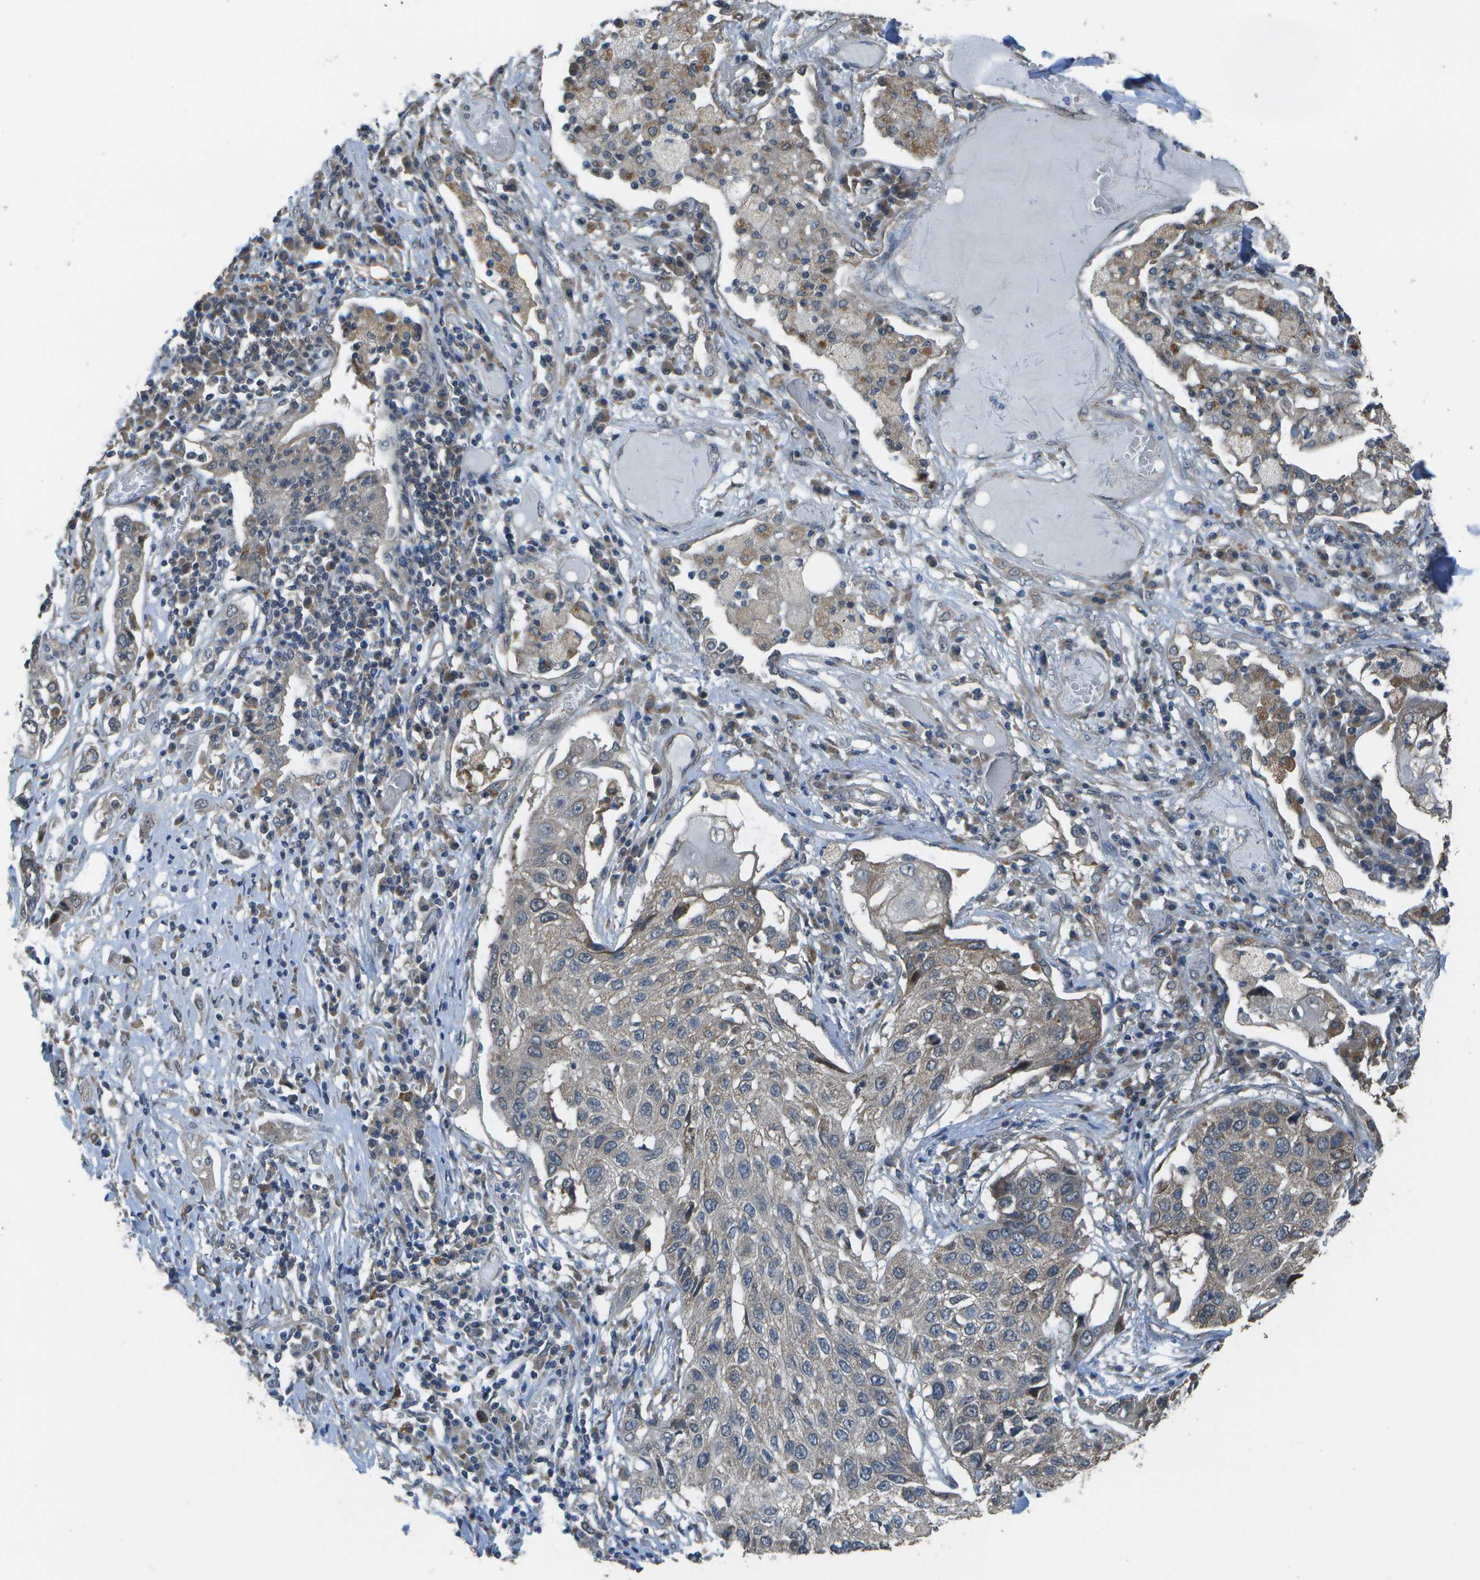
{"staining": {"intensity": "negative", "quantity": "none", "location": "none"}, "tissue": "lung cancer", "cell_type": "Tumor cells", "image_type": "cancer", "snomed": [{"axis": "morphology", "description": "Squamous cell carcinoma, NOS"}, {"axis": "topography", "description": "Lung"}], "caption": "There is no significant staining in tumor cells of lung squamous cell carcinoma.", "gene": "CLNS1A", "patient": {"sex": "male", "age": 71}}